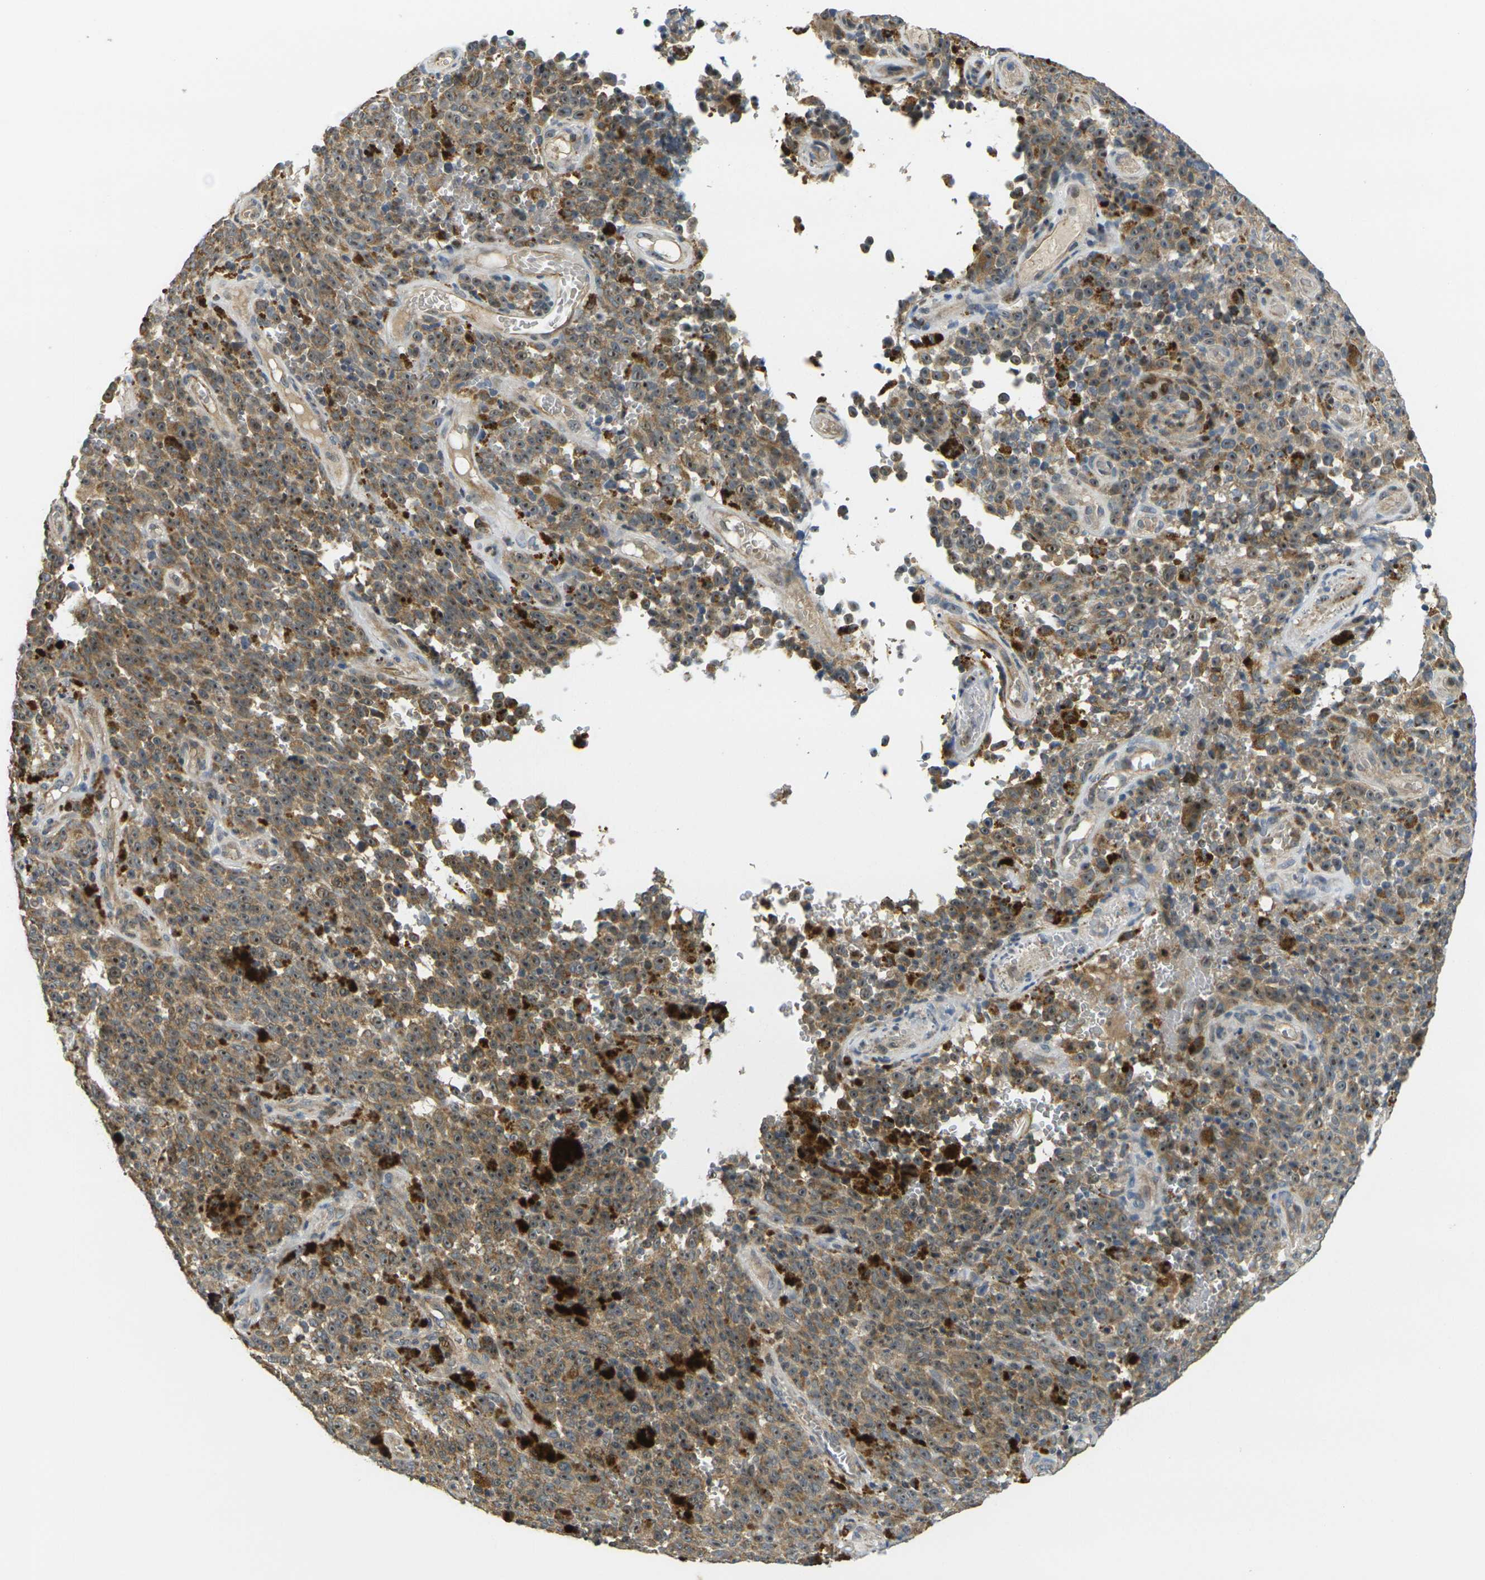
{"staining": {"intensity": "moderate", "quantity": ">75%", "location": "cytoplasmic/membranous"}, "tissue": "melanoma", "cell_type": "Tumor cells", "image_type": "cancer", "snomed": [{"axis": "morphology", "description": "Malignant melanoma, NOS"}, {"axis": "topography", "description": "Skin"}], "caption": "About >75% of tumor cells in malignant melanoma exhibit moderate cytoplasmic/membranous protein positivity as visualized by brown immunohistochemical staining.", "gene": "MINAR2", "patient": {"sex": "female", "age": 82}}